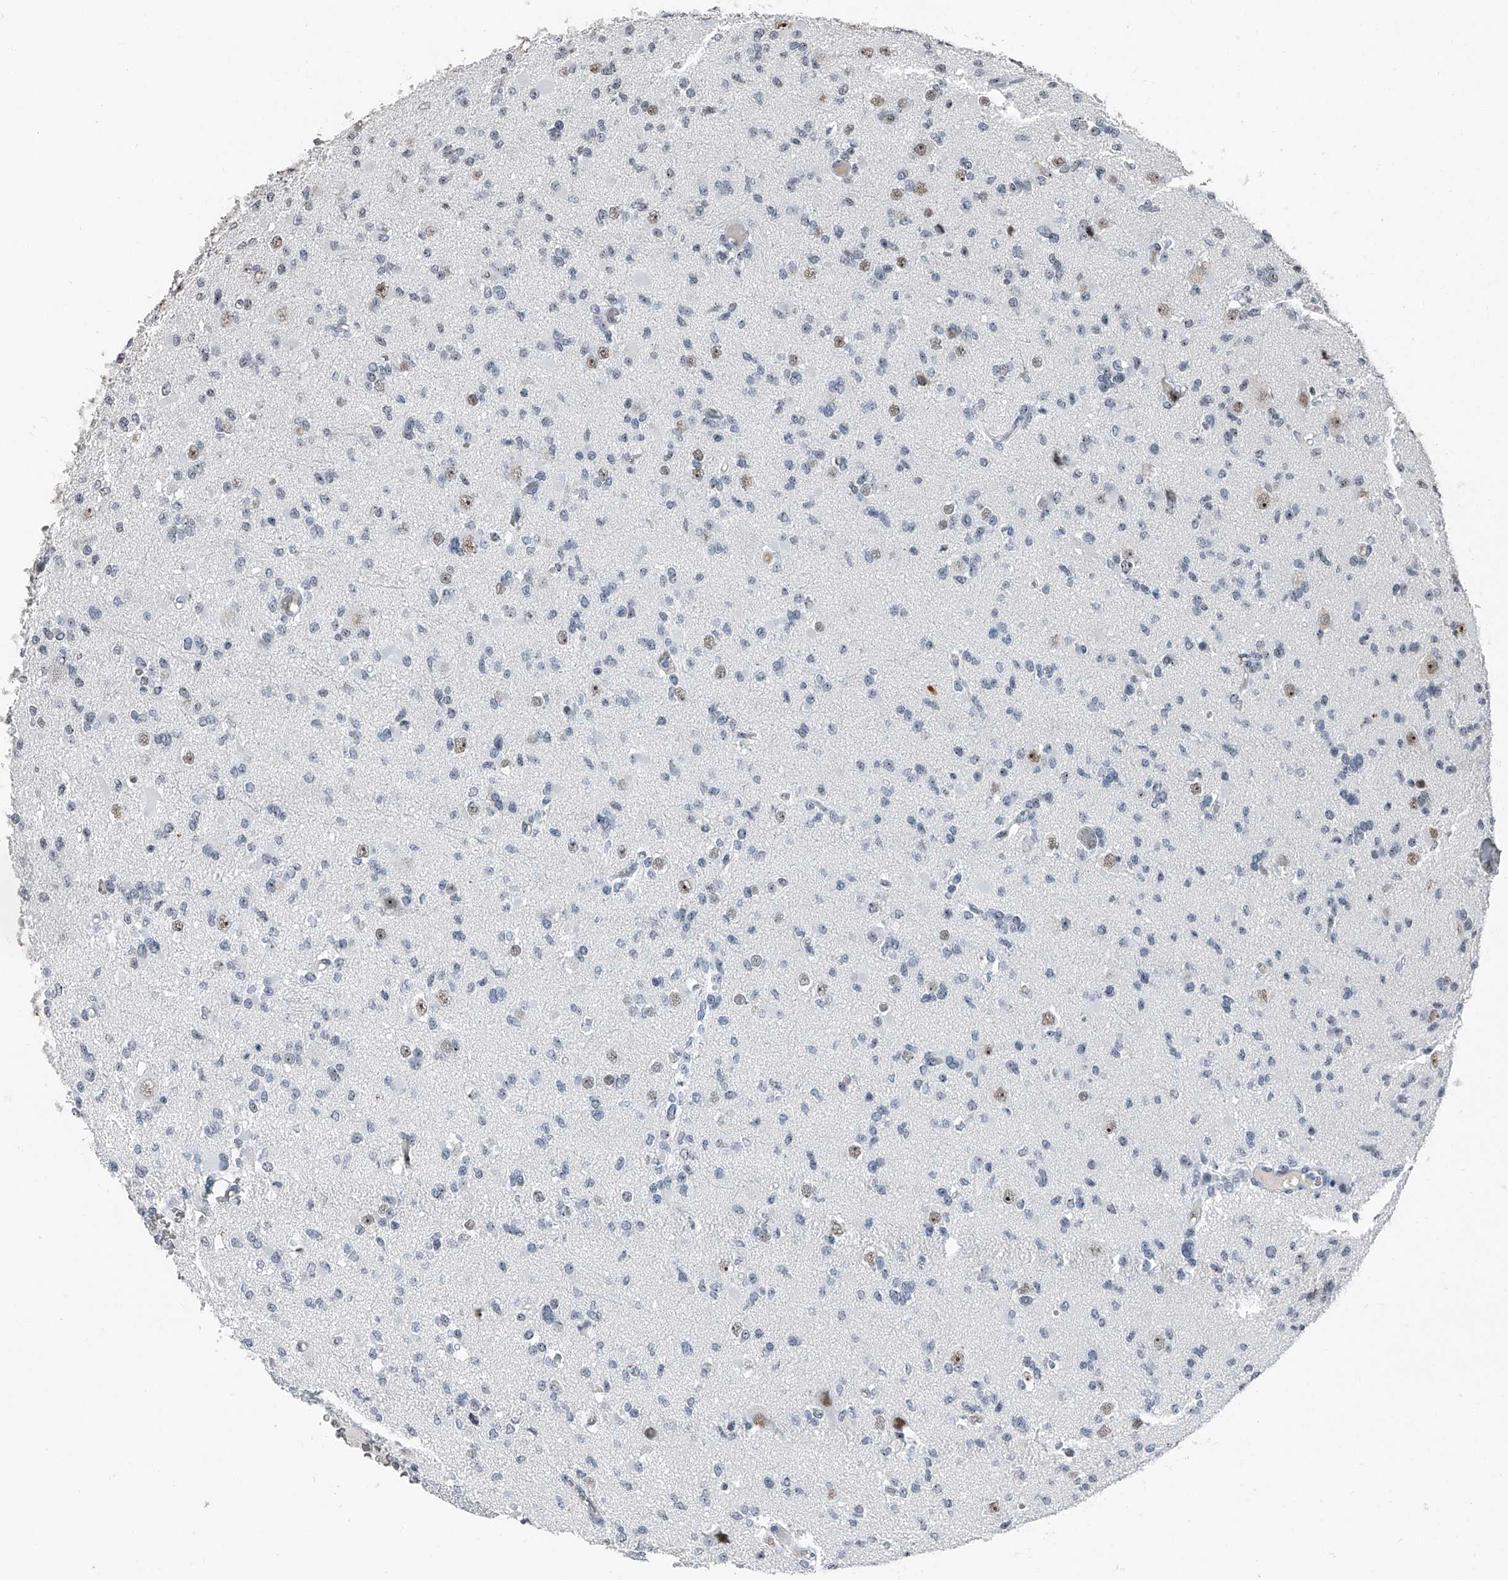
{"staining": {"intensity": "negative", "quantity": "none", "location": "none"}, "tissue": "glioma", "cell_type": "Tumor cells", "image_type": "cancer", "snomed": [{"axis": "morphology", "description": "Glioma, malignant, Low grade"}, {"axis": "topography", "description": "Brain"}], "caption": "Immunohistochemistry (IHC) image of human low-grade glioma (malignant) stained for a protein (brown), which reveals no staining in tumor cells. (DAB (3,3'-diaminobenzidine) immunohistochemistry (IHC), high magnification).", "gene": "TCOF1", "patient": {"sex": "female", "age": 22}}